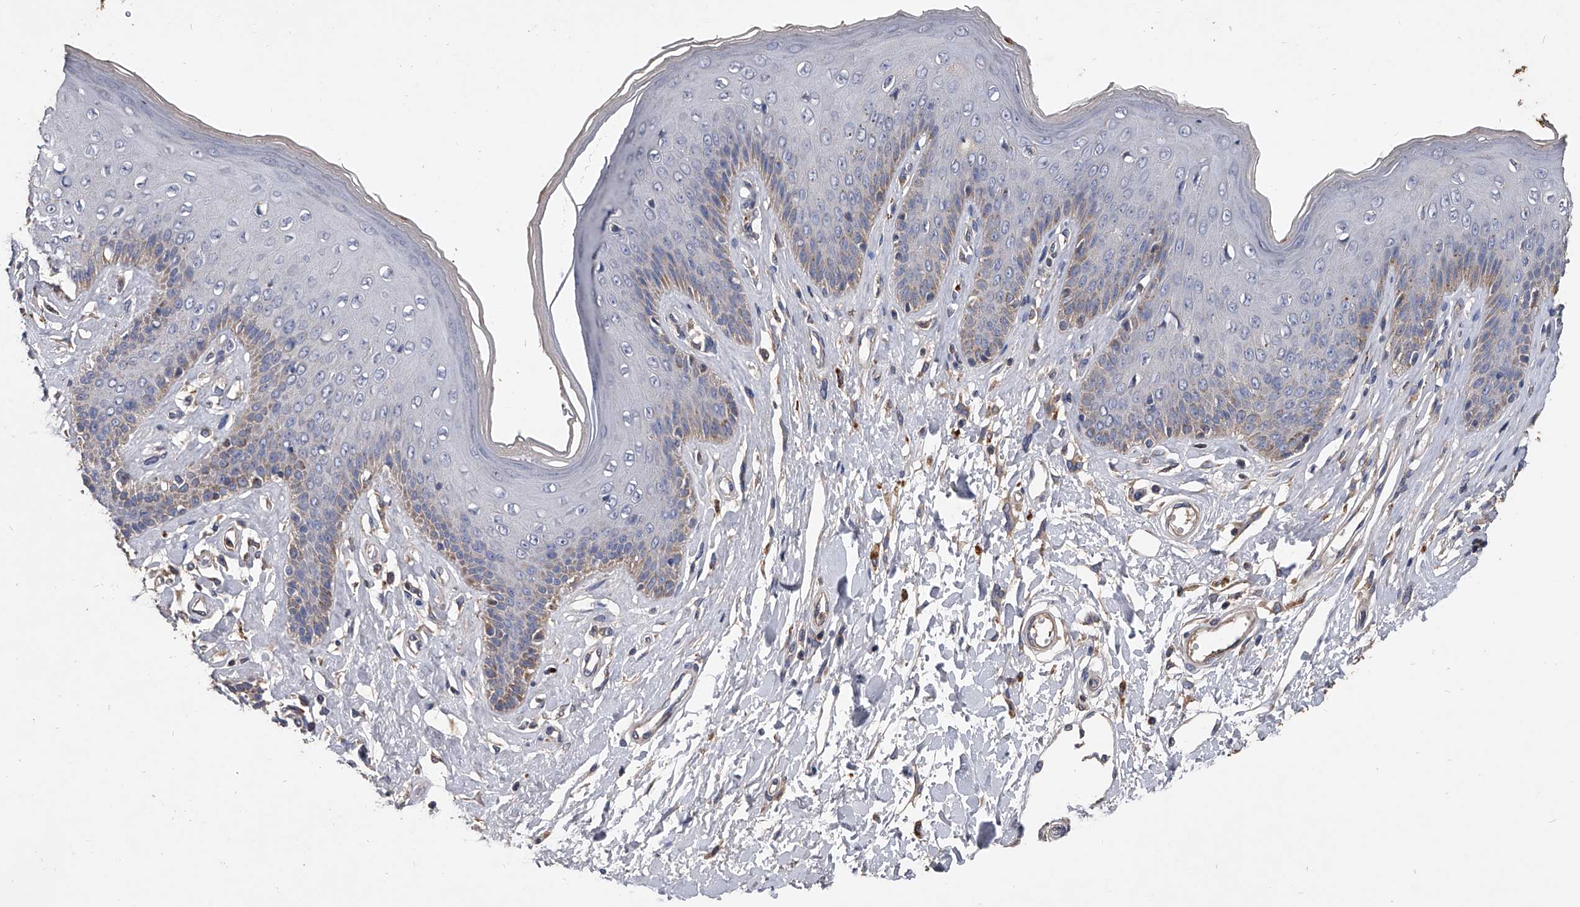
{"staining": {"intensity": "weak", "quantity": "25%-75%", "location": "cytoplasmic/membranous"}, "tissue": "skin", "cell_type": "Epidermal cells", "image_type": "normal", "snomed": [{"axis": "morphology", "description": "Normal tissue, NOS"}, {"axis": "morphology", "description": "Squamous cell carcinoma, NOS"}, {"axis": "topography", "description": "Vulva"}], "caption": "This is a micrograph of IHC staining of normal skin, which shows weak positivity in the cytoplasmic/membranous of epidermal cells.", "gene": "NRP1", "patient": {"sex": "female", "age": 85}}